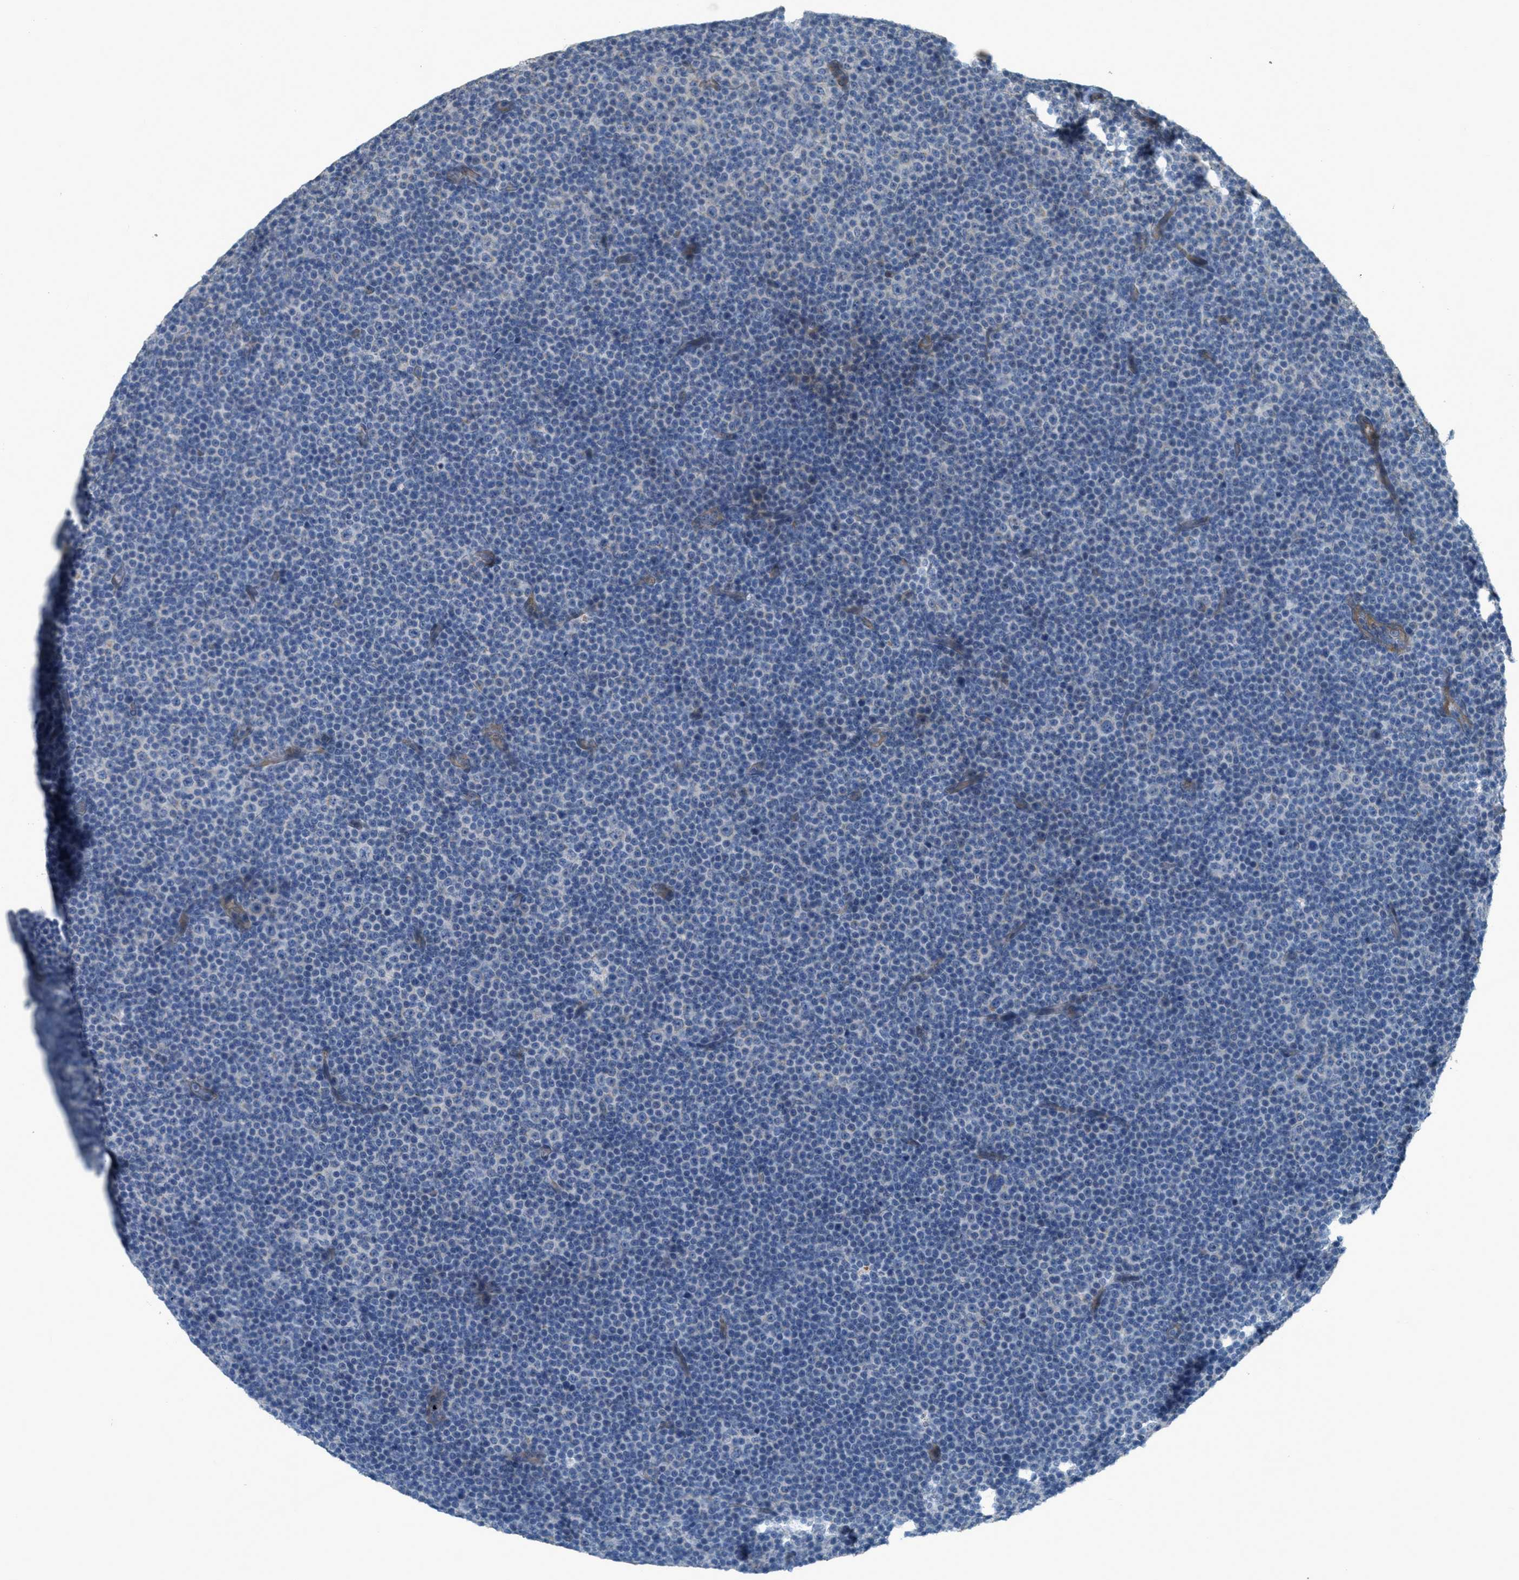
{"staining": {"intensity": "negative", "quantity": "none", "location": "none"}, "tissue": "lymphoma", "cell_type": "Tumor cells", "image_type": "cancer", "snomed": [{"axis": "morphology", "description": "Malignant lymphoma, non-Hodgkin's type, Low grade"}, {"axis": "topography", "description": "Lymph node"}], "caption": "A histopathology image of human malignant lymphoma, non-Hodgkin's type (low-grade) is negative for staining in tumor cells. Brightfield microscopy of IHC stained with DAB (3,3'-diaminobenzidine) (brown) and hematoxylin (blue), captured at high magnification.", "gene": "MRS2", "patient": {"sex": "female", "age": 67}}